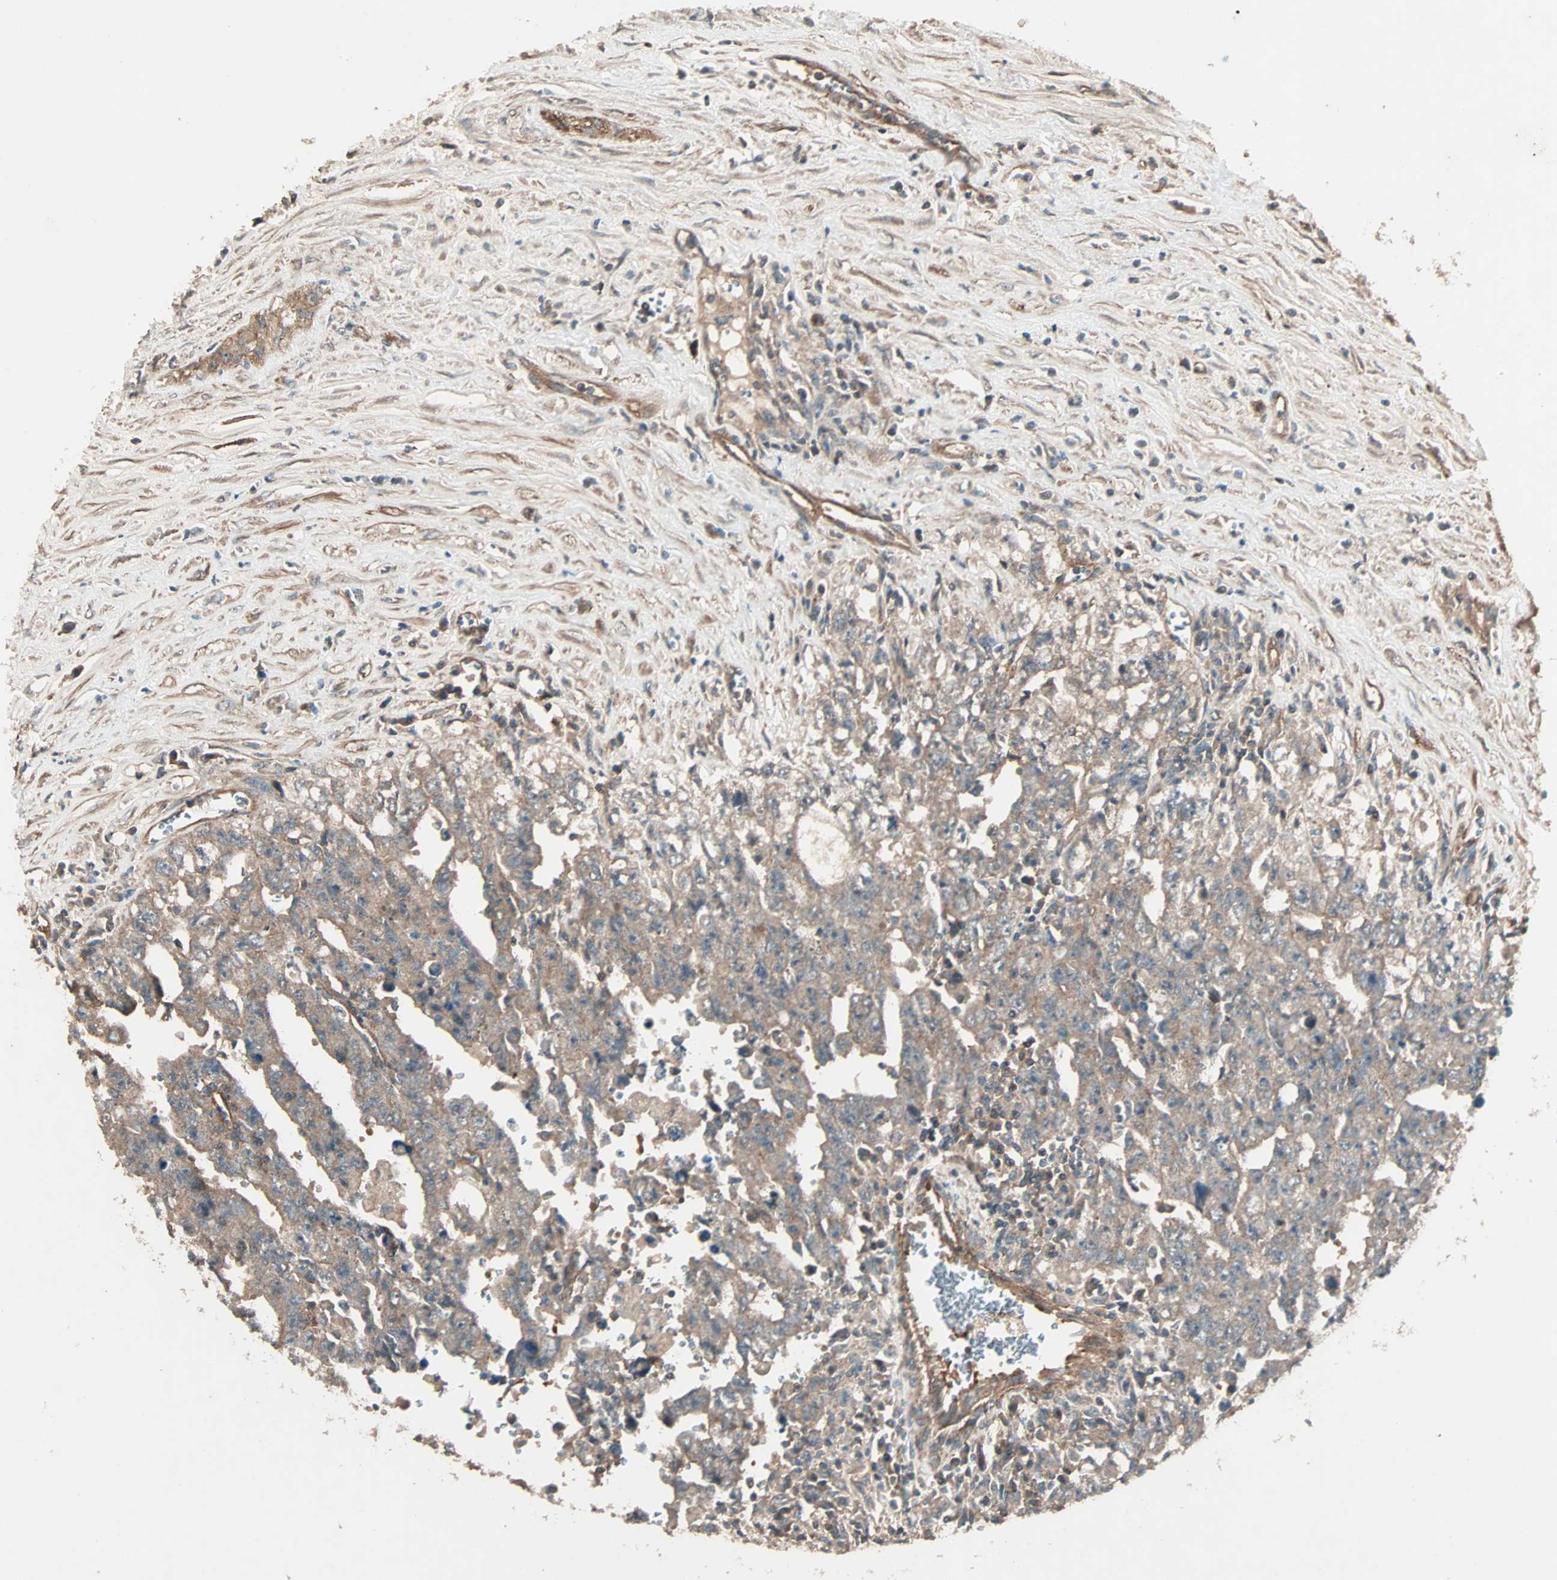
{"staining": {"intensity": "moderate", "quantity": ">75%", "location": "cytoplasmic/membranous"}, "tissue": "testis cancer", "cell_type": "Tumor cells", "image_type": "cancer", "snomed": [{"axis": "morphology", "description": "Carcinoma, Embryonal, NOS"}, {"axis": "topography", "description": "Testis"}], "caption": "Immunohistochemical staining of human testis cancer demonstrates moderate cytoplasmic/membranous protein positivity in about >75% of tumor cells. Using DAB (3,3'-diaminobenzidine) (brown) and hematoxylin (blue) stains, captured at high magnification using brightfield microscopy.", "gene": "GCK", "patient": {"sex": "male", "age": 28}}